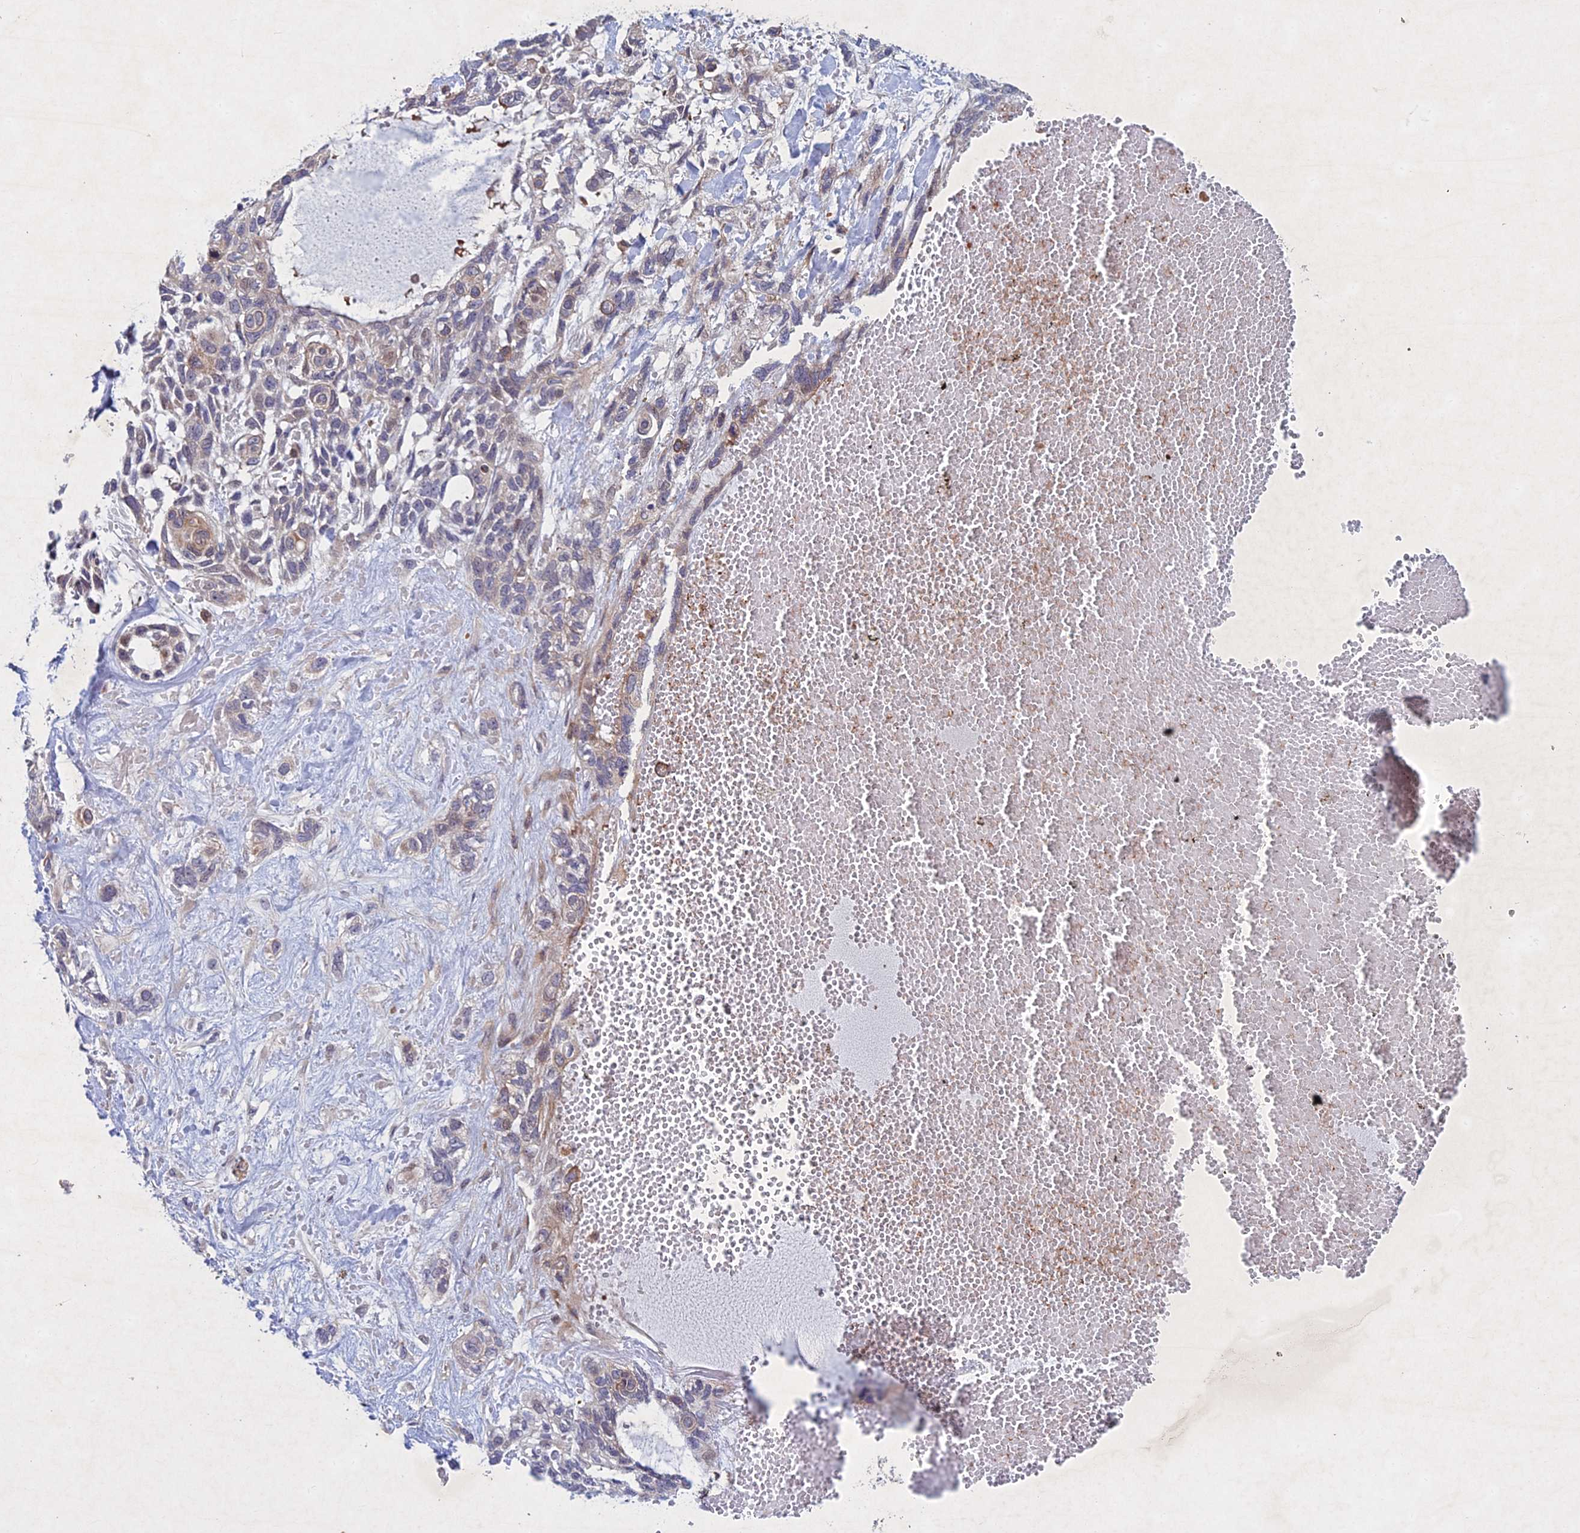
{"staining": {"intensity": "weak", "quantity": "<25%", "location": "cytoplasmic/membranous"}, "tissue": "skin cancer", "cell_type": "Tumor cells", "image_type": "cancer", "snomed": [{"axis": "morphology", "description": "Basal cell carcinoma"}, {"axis": "topography", "description": "Skin"}], "caption": "Protein analysis of skin basal cell carcinoma shows no significant positivity in tumor cells. (DAB (3,3'-diaminobenzidine) immunohistochemistry (IHC) visualized using brightfield microscopy, high magnification).", "gene": "PTHLH", "patient": {"sex": "male", "age": 88}}